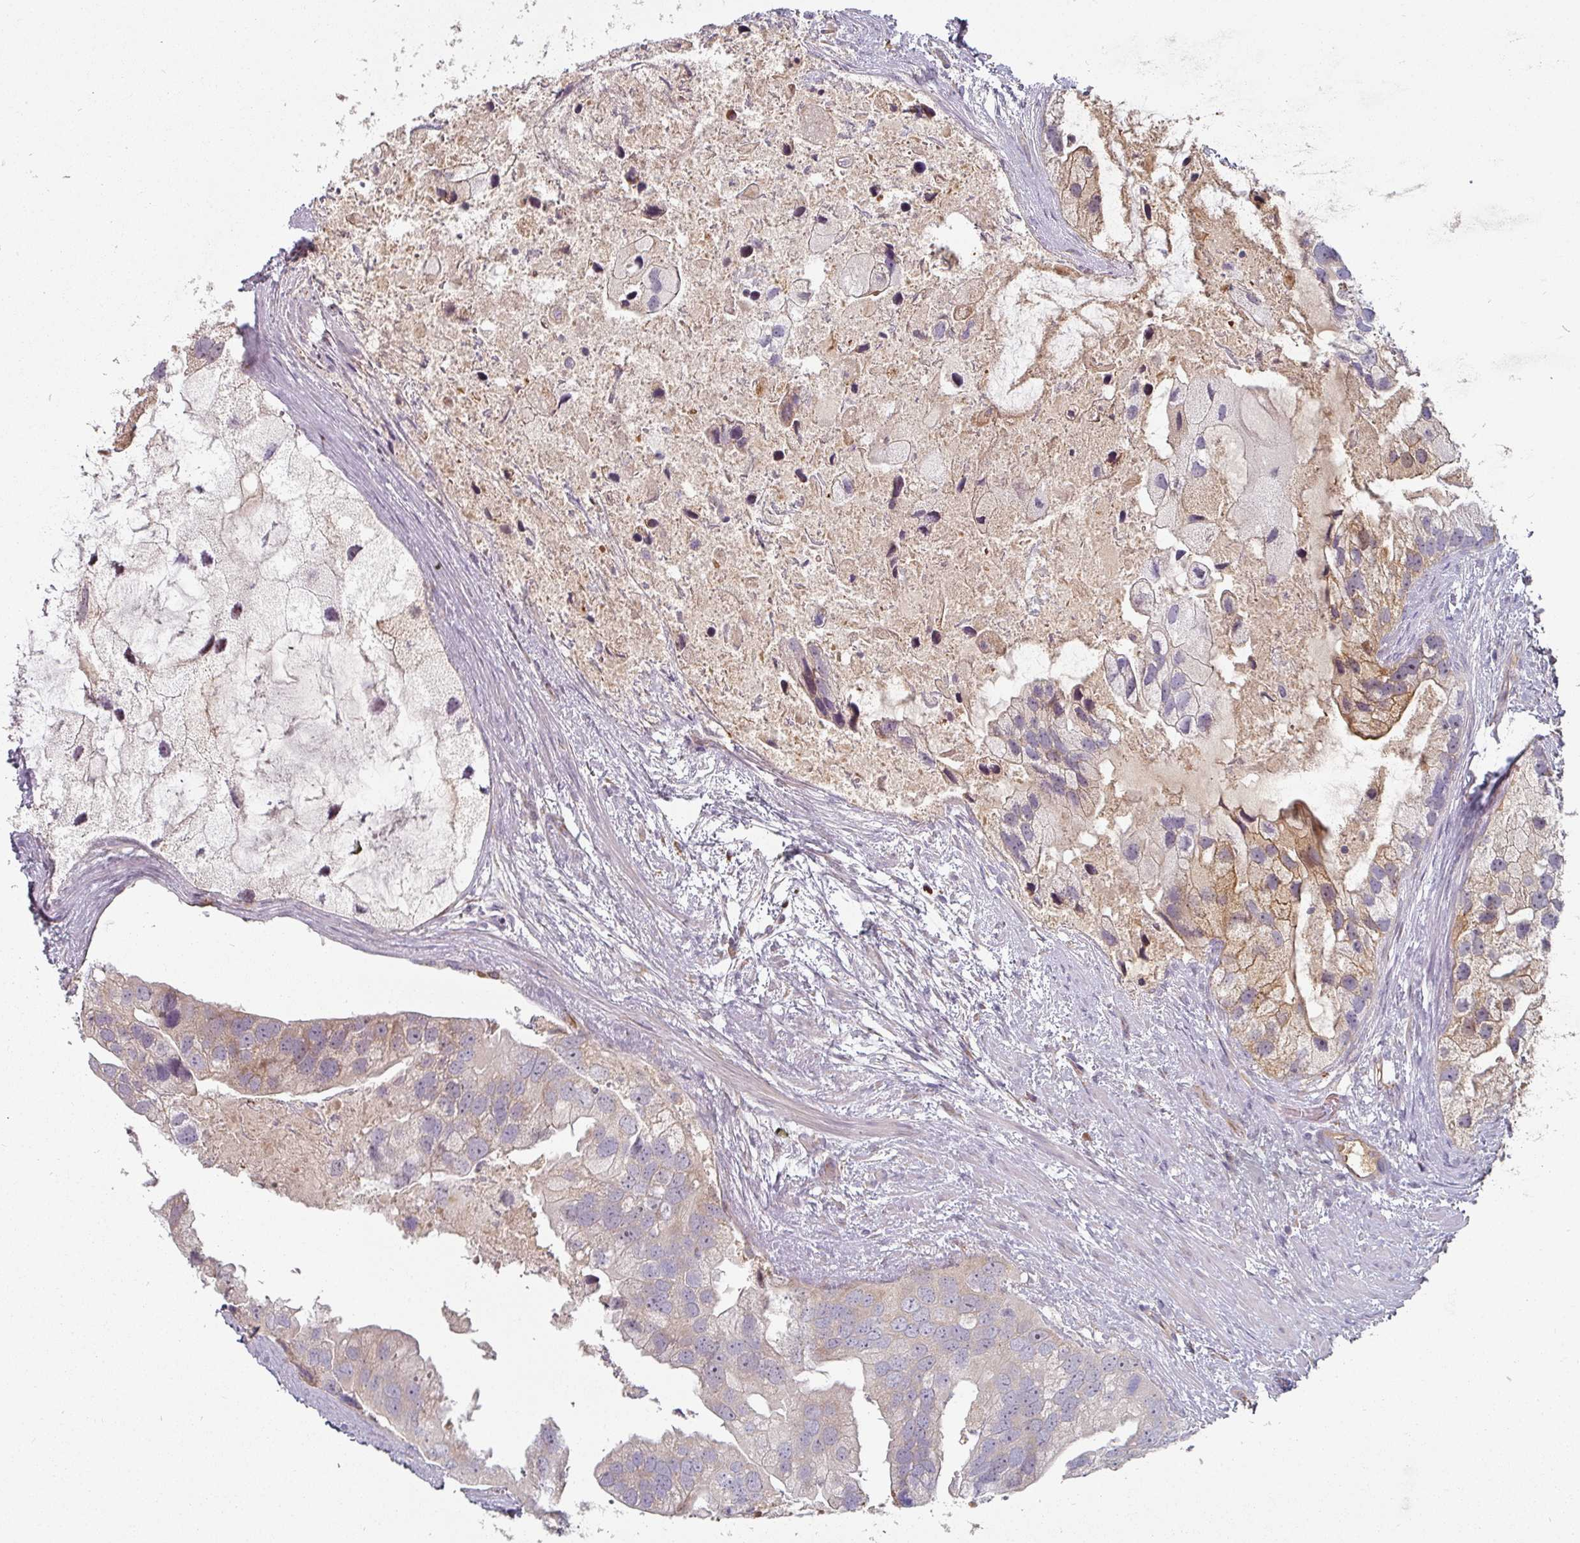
{"staining": {"intensity": "weak", "quantity": "<25%", "location": "cytoplasmic/membranous"}, "tissue": "prostate cancer", "cell_type": "Tumor cells", "image_type": "cancer", "snomed": [{"axis": "morphology", "description": "Adenocarcinoma, High grade"}, {"axis": "topography", "description": "Prostate"}], "caption": "Tumor cells are negative for protein expression in human prostate cancer.", "gene": "CEP78", "patient": {"sex": "male", "age": 62}}